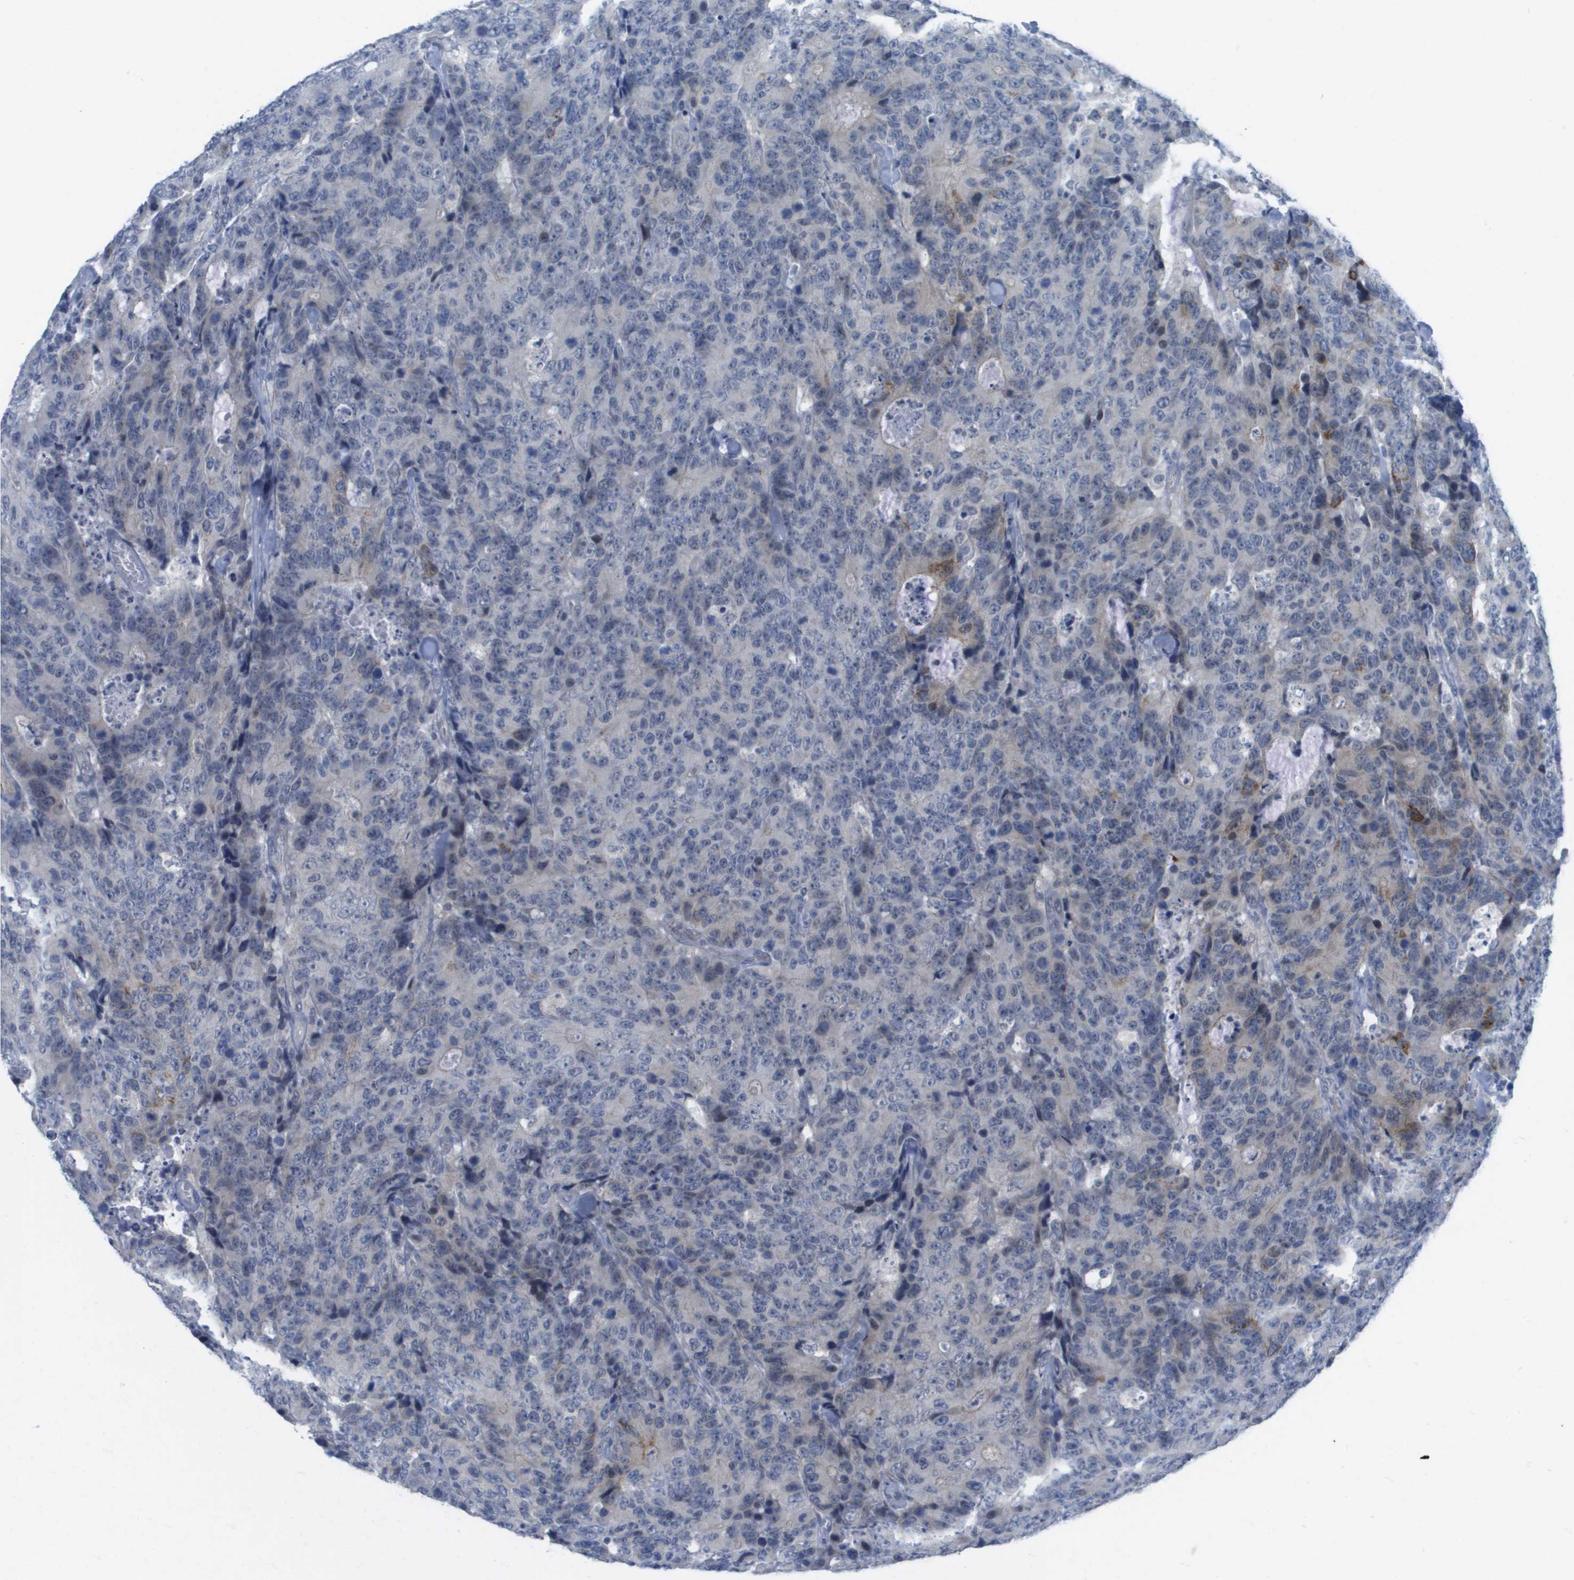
{"staining": {"intensity": "moderate", "quantity": "<25%", "location": "cytoplasmic/membranous"}, "tissue": "colorectal cancer", "cell_type": "Tumor cells", "image_type": "cancer", "snomed": [{"axis": "morphology", "description": "Adenocarcinoma, NOS"}, {"axis": "topography", "description": "Colon"}], "caption": "This is a micrograph of immunohistochemistry (IHC) staining of colorectal cancer (adenocarcinoma), which shows moderate positivity in the cytoplasmic/membranous of tumor cells.", "gene": "PDE4A", "patient": {"sex": "female", "age": 86}}